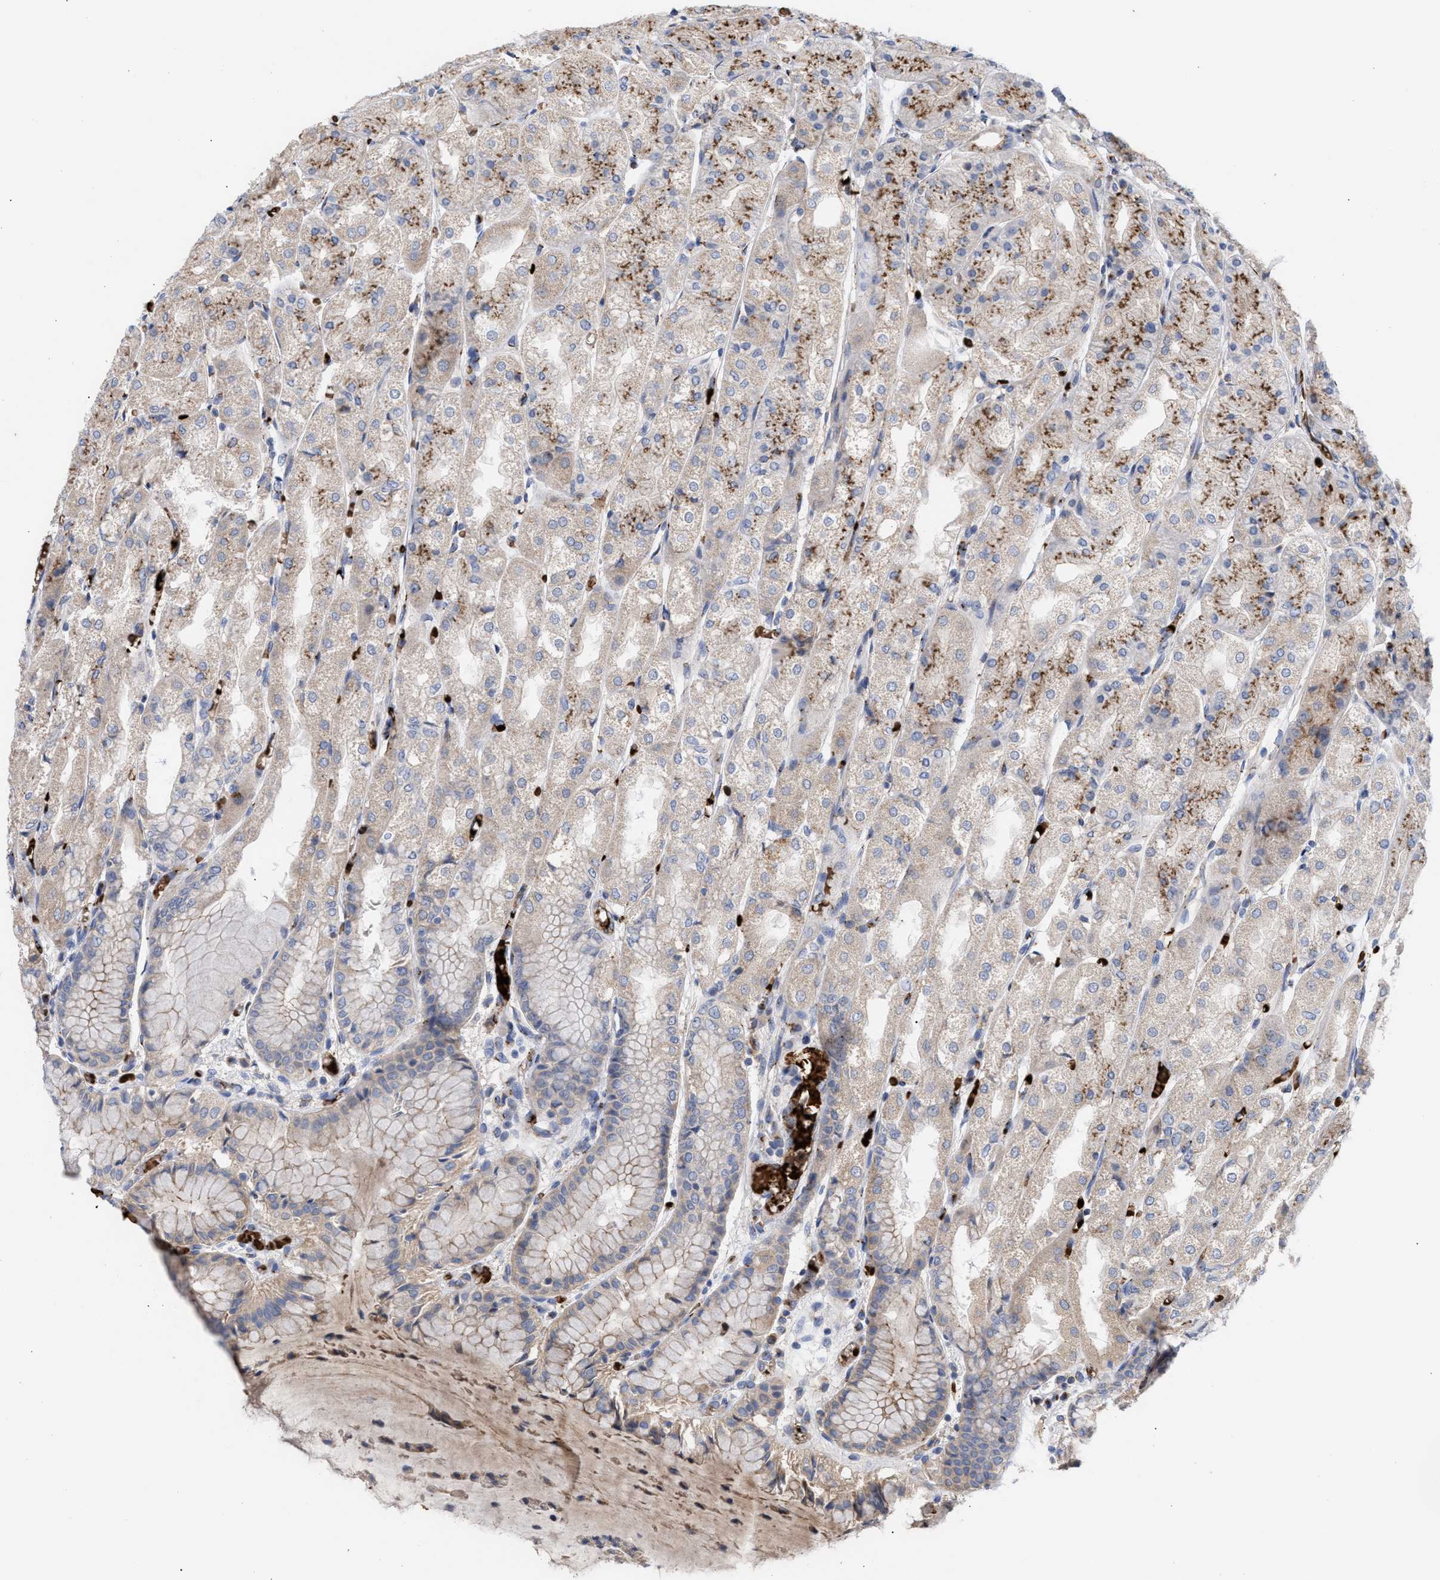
{"staining": {"intensity": "strong", "quantity": "25%-75%", "location": "cytoplasmic/membranous"}, "tissue": "stomach", "cell_type": "Glandular cells", "image_type": "normal", "snomed": [{"axis": "morphology", "description": "Normal tissue, NOS"}, {"axis": "topography", "description": "Stomach, upper"}], "caption": "The micrograph demonstrates immunohistochemical staining of unremarkable stomach. There is strong cytoplasmic/membranous staining is seen in approximately 25%-75% of glandular cells. (Brightfield microscopy of DAB IHC at high magnification).", "gene": "CCL2", "patient": {"sex": "male", "age": 72}}